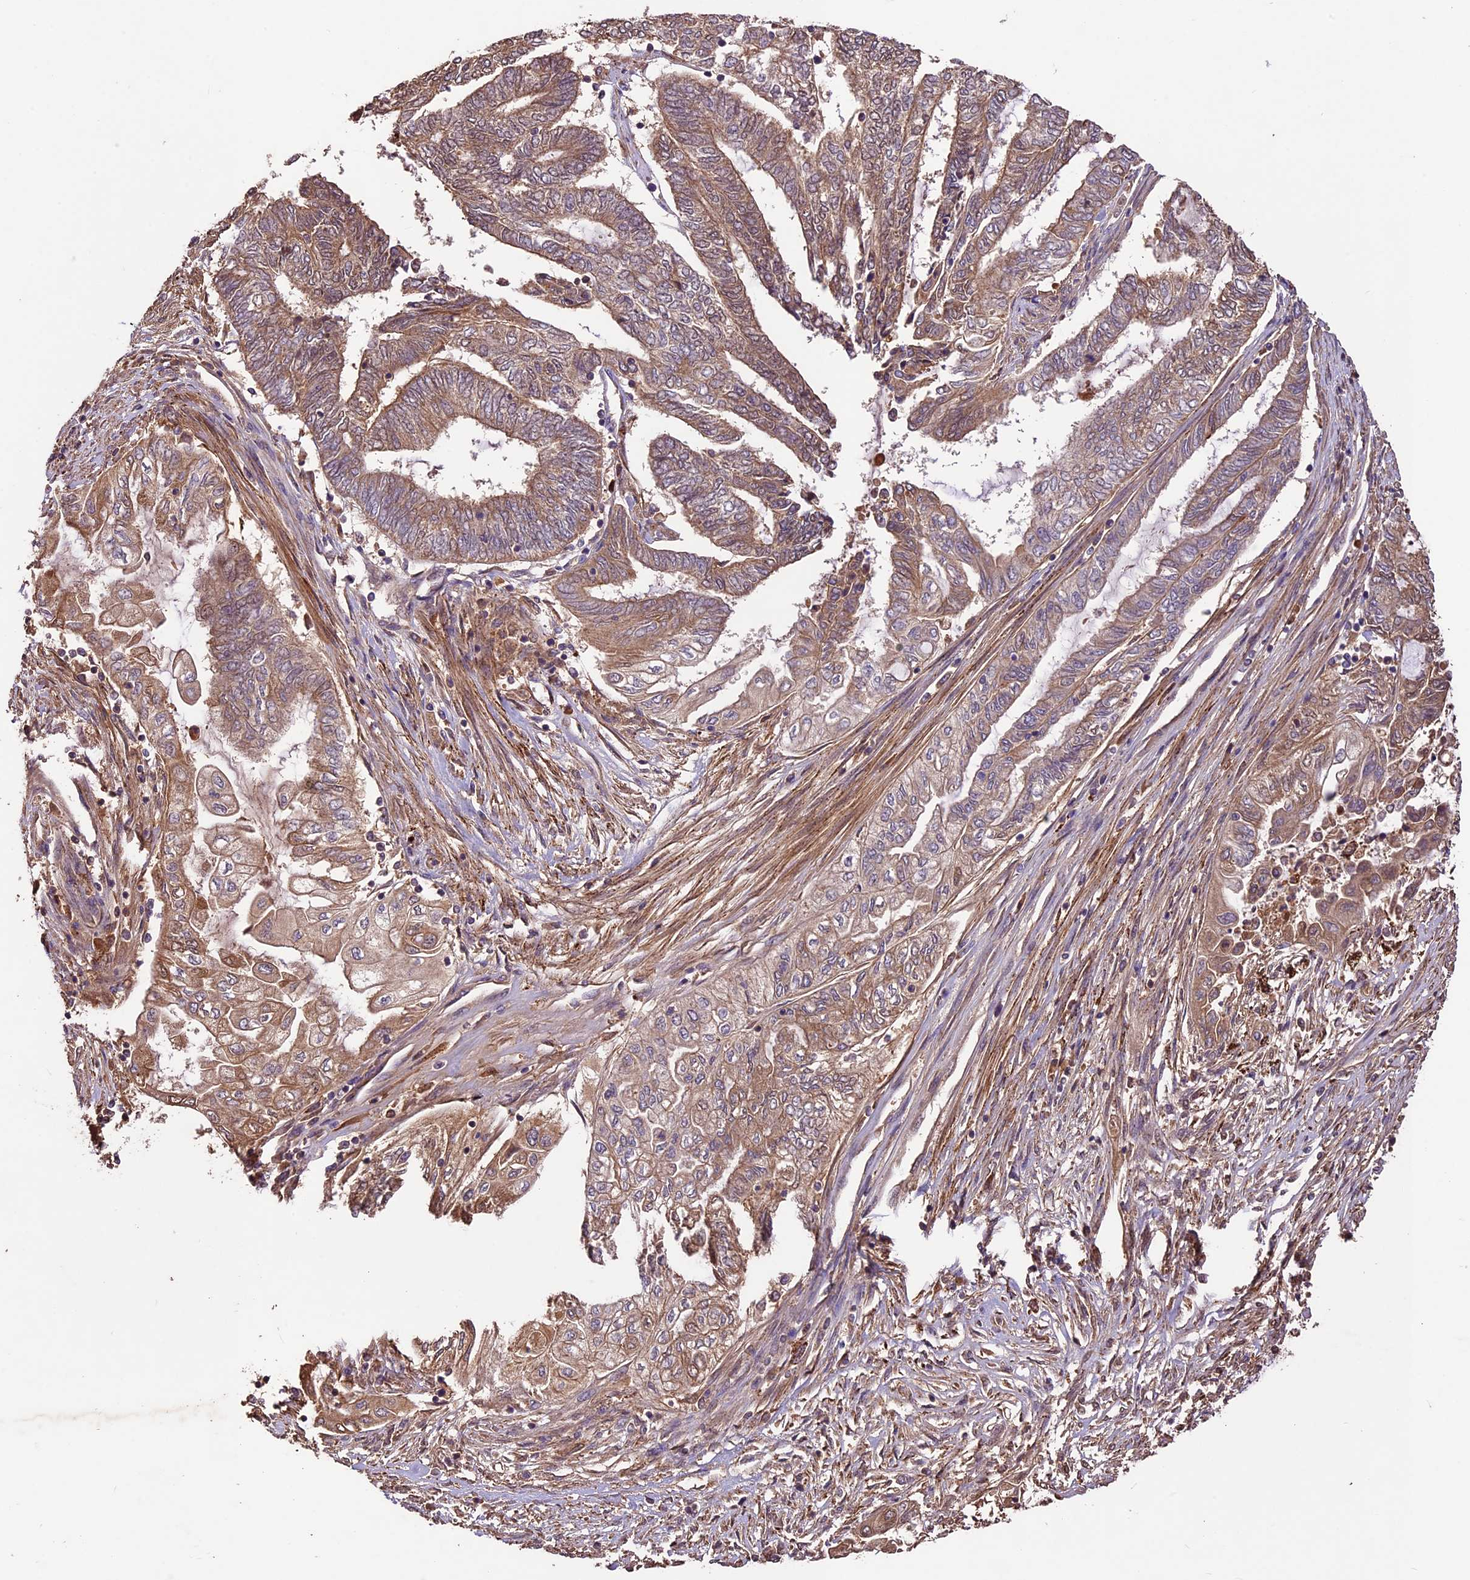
{"staining": {"intensity": "moderate", "quantity": "25%-75%", "location": "cytoplasmic/membranous"}, "tissue": "endometrial cancer", "cell_type": "Tumor cells", "image_type": "cancer", "snomed": [{"axis": "morphology", "description": "Adenocarcinoma, NOS"}, {"axis": "topography", "description": "Uterus"}, {"axis": "topography", "description": "Endometrium"}], "caption": "High-magnification brightfield microscopy of endometrial cancer (adenocarcinoma) stained with DAB (brown) and counterstained with hematoxylin (blue). tumor cells exhibit moderate cytoplasmic/membranous expression is seen in about25%-75% of cells. (Stains: DAB in brown, nuclei in blue, Microscopy: brightfield microscopy at high magnification).", "gene": "CRLF1", "patient": {"sex": "female", "age": 70}}